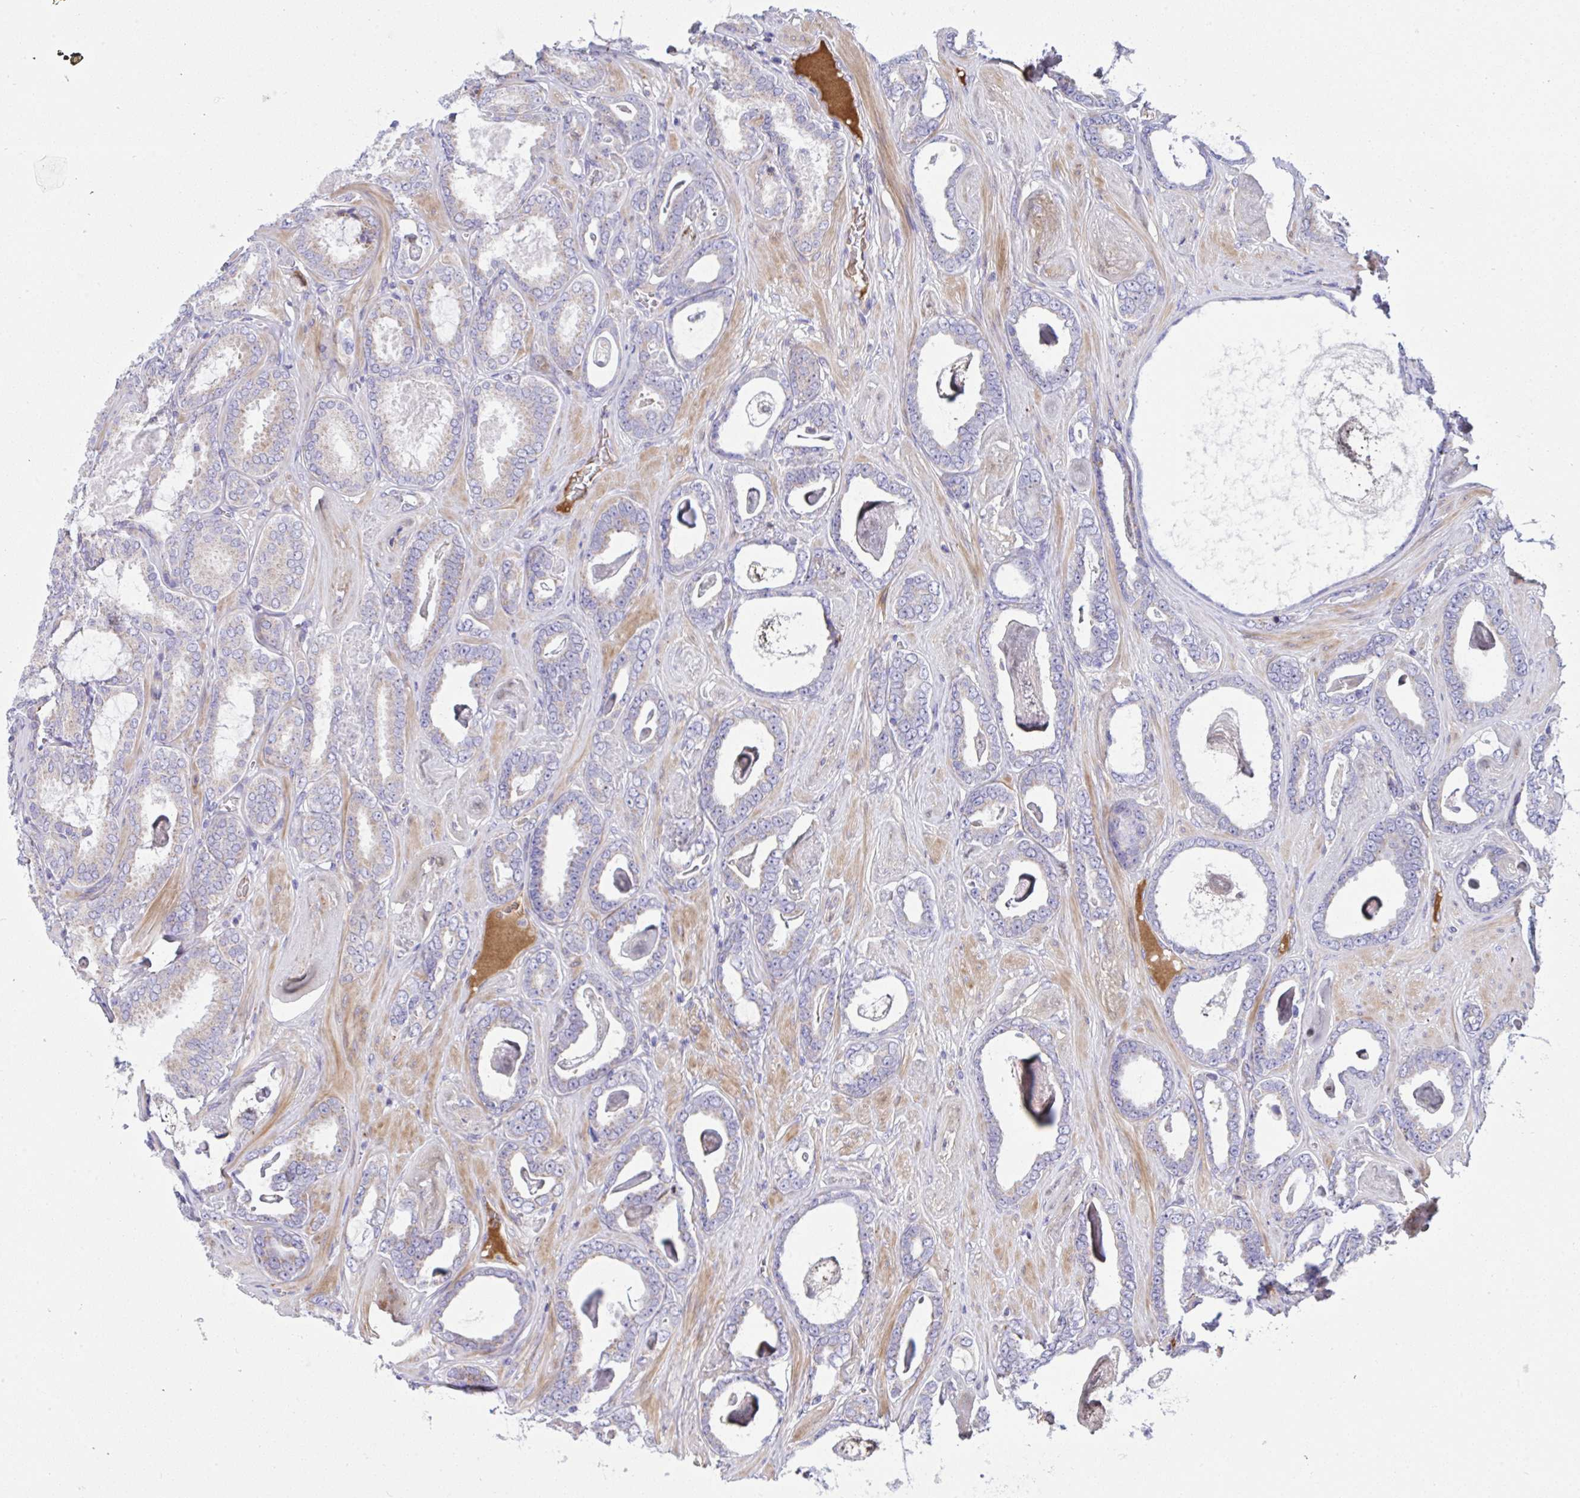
{"staining": {"intensity": "weak", "quantity": "<25%", "location": "cytoplasmic/membranous"}, "tissue": "prostate cancer", "cell_type": "Tumor cells", "image_type": "cancer", "snomed": [{"axis": "morphology", "description": "Adenocarcinoma, High grade"}, {"axis": "topography", "description": "Prostate"}], "caption": "Protein analysis of prostate cancer reveals no significant positivity in tumor cells. Brightfield microscopy of immunohistochemistry stained with DAB (3,3'-diaminobenzidine) (brown) and hematoxylin (blue), captured at high magnification.", "gene": "NTN1", "patient": {"sex": "male", "age": 63}}